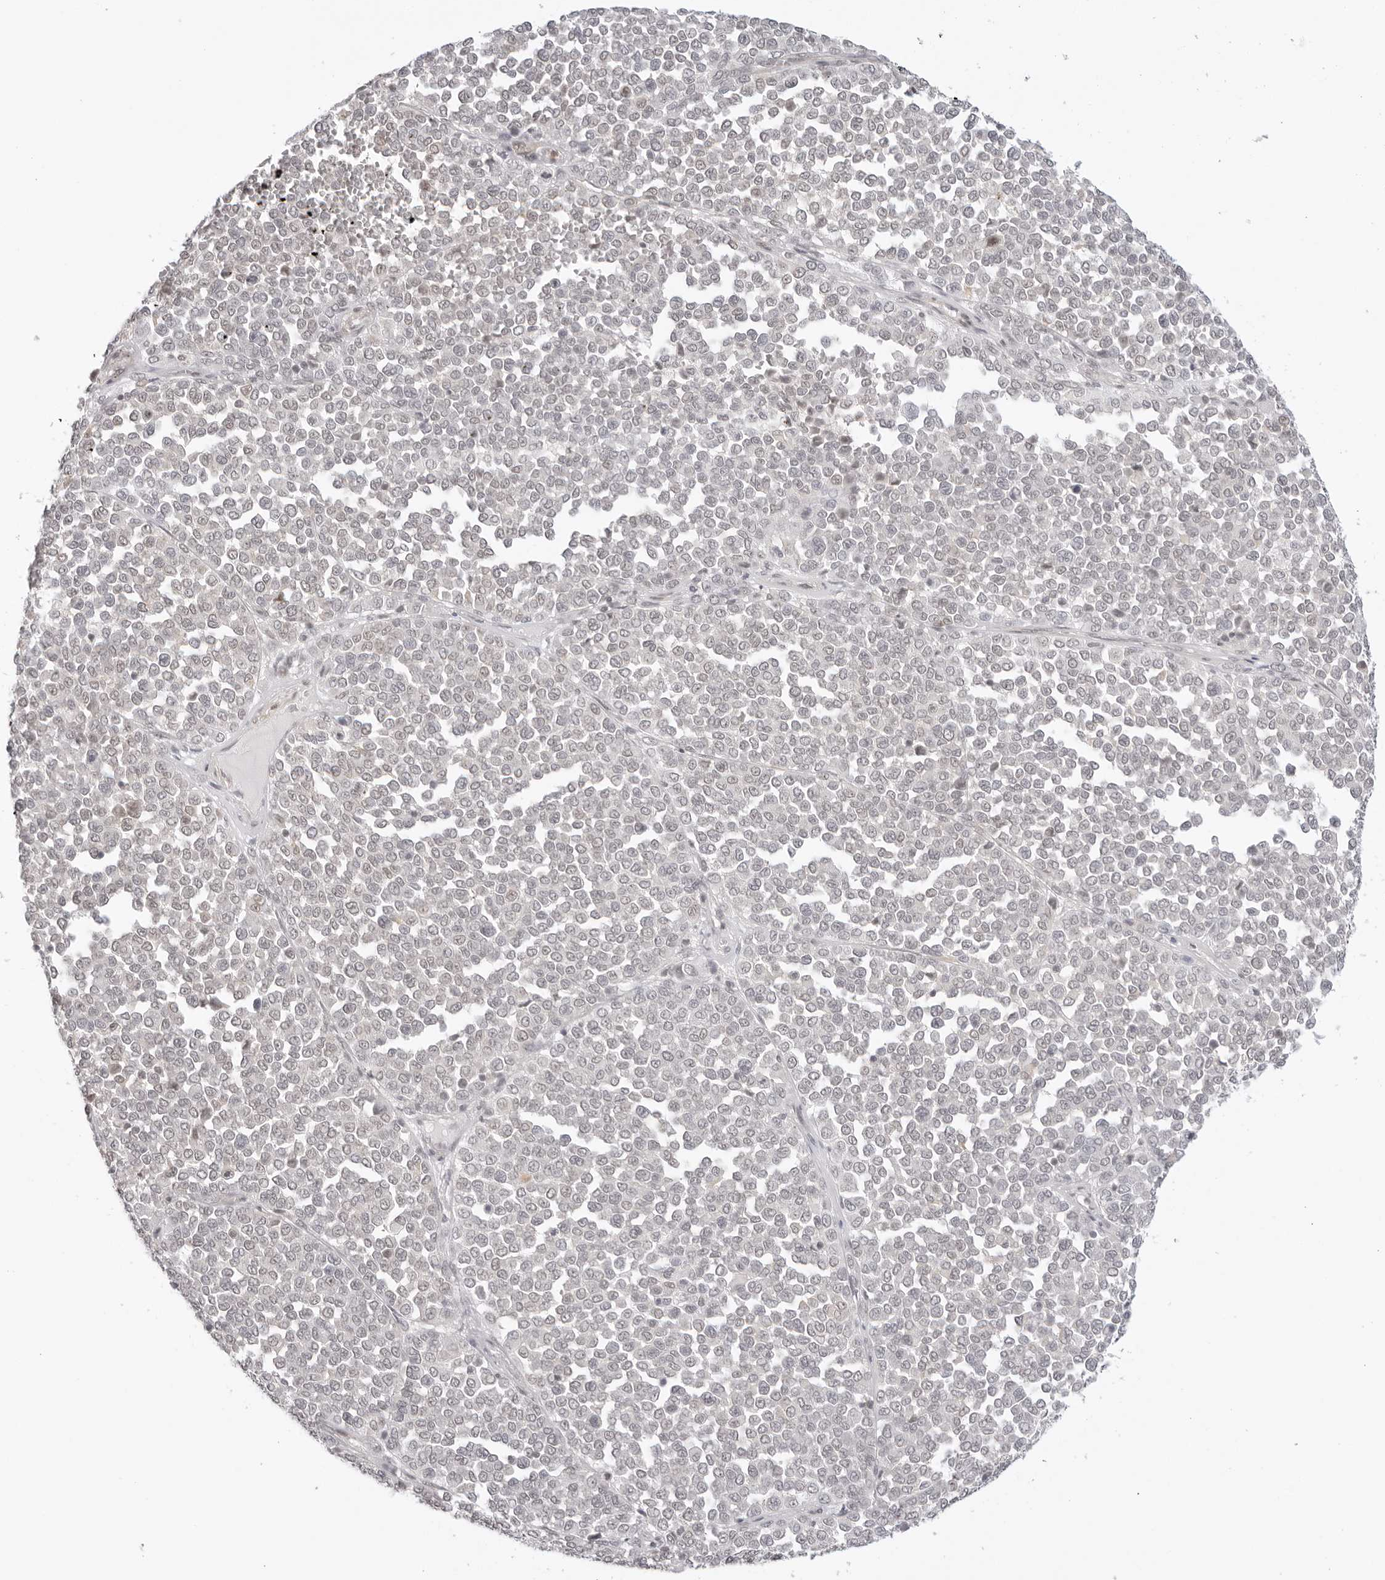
{"staining": {"intensity": "negative", "quantity": "none", "location": "none"}, "tissue": "melanoma", "cell_type": "Tumor cells", "image_type": "cancer", "snomed": [{"axis": "morphology", "description": "Malignant melanoma, Metastatic site"}, {"axis": "topography", "description": "Pancreas"}], "caption": "Immunohistochemistry (IHC) photomicrograph of neoplastic tissue: human malignant melanoma (metastatic site) stained with DAB (3,3'-diaminobenzidine) shows no significant protein expression in tumor cells.", "gene": "TCIM", "patient": {"sex": "female", "age": 30}}